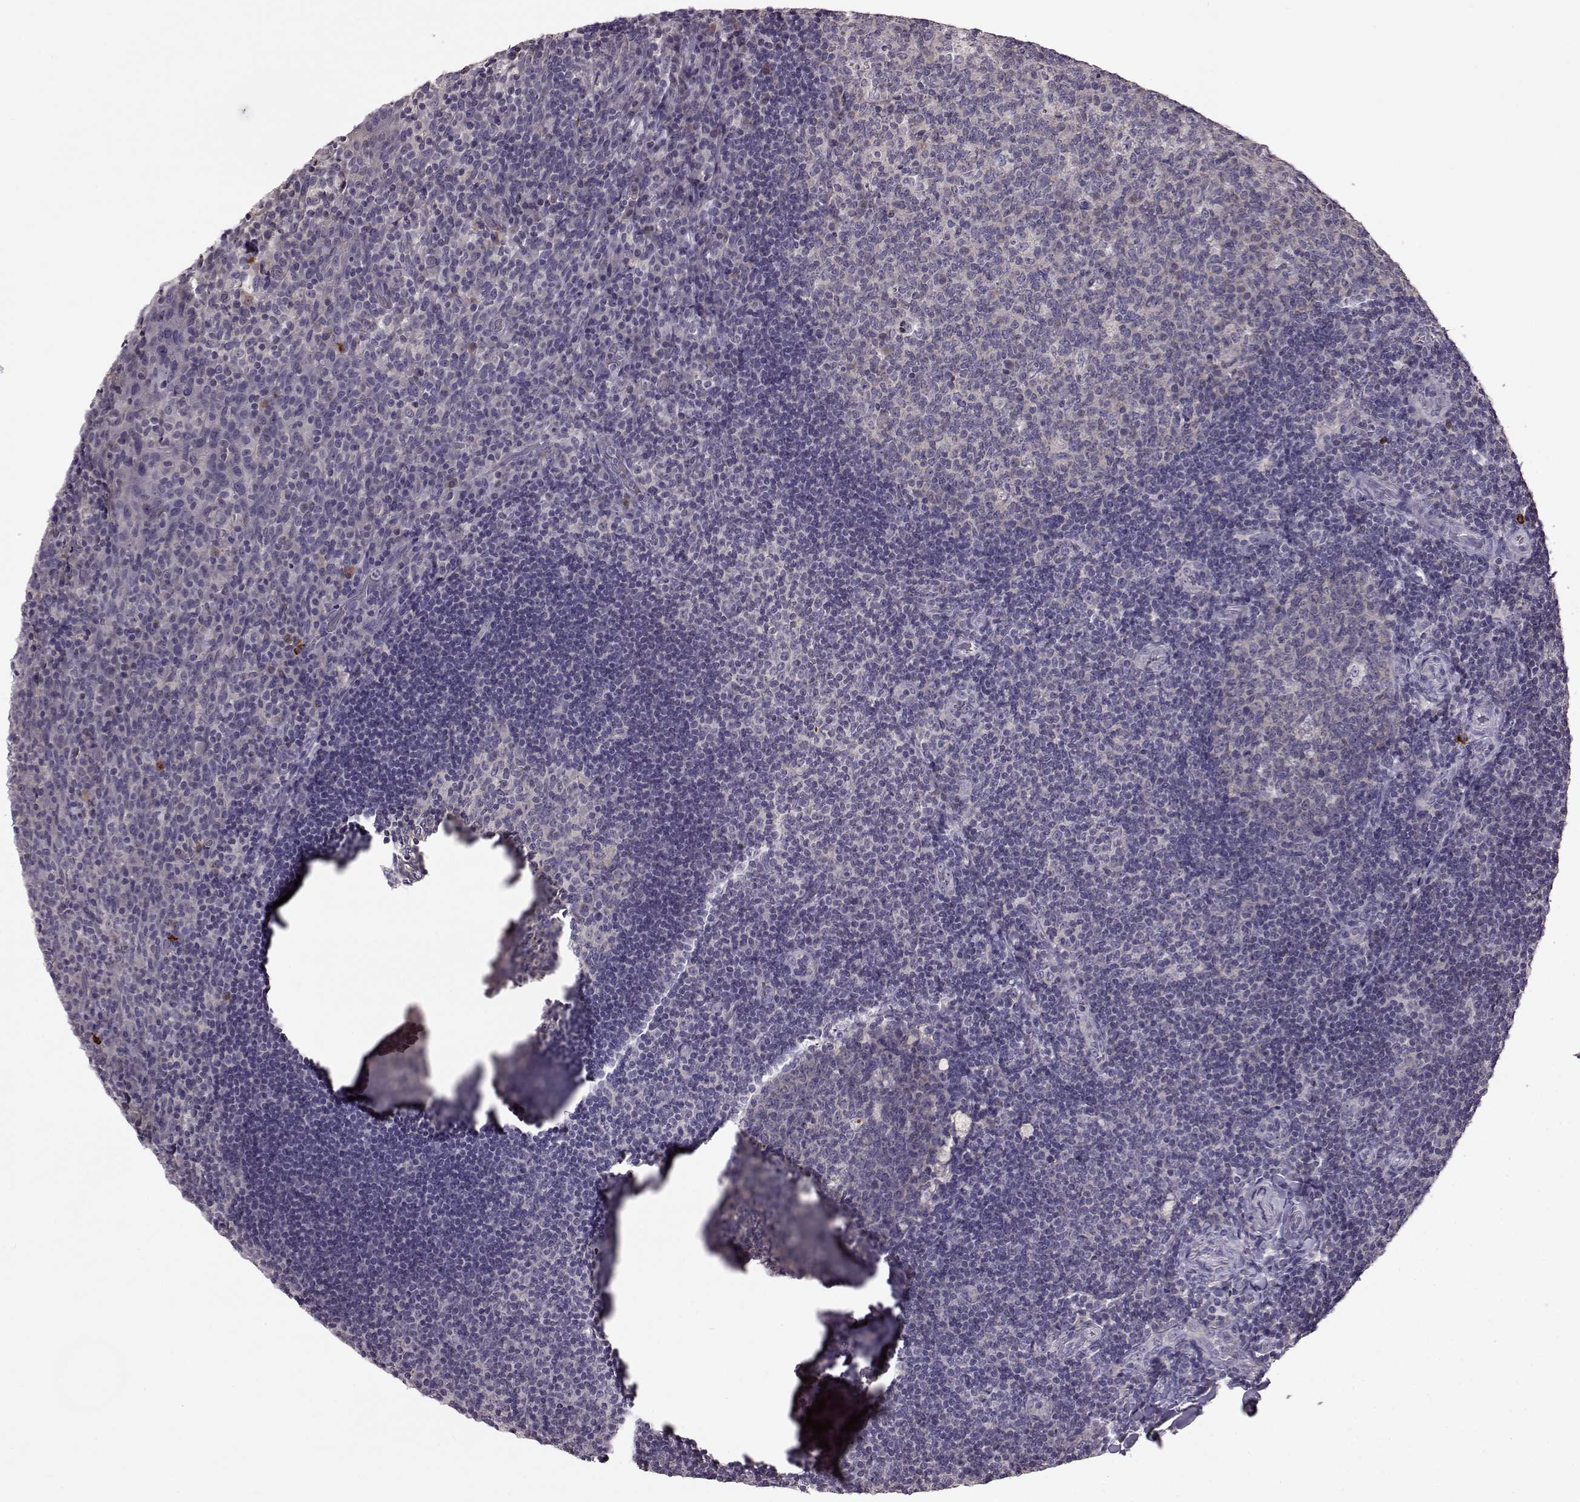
{"staining": {"intensity": "negative", "quantity": "none", "location": "none"}, "tissue": "tonsil", "cell_type": "Germinal center cells", "image_type": "normal", "snomed": [{"axis": "morphology", "description": "Normal tissue, NOS"}, {"axis": "topography", "description": "Tonsil"}], "caption": "Immunohistochemistry image of unremarkable tonsil: tonsil stained with DAB (3,3'-diaminobenzidine) displays no significant protein expression in germinal center cells.", "gene": "ADGRG2", "patient": {"sex": "male", "age": 17}}